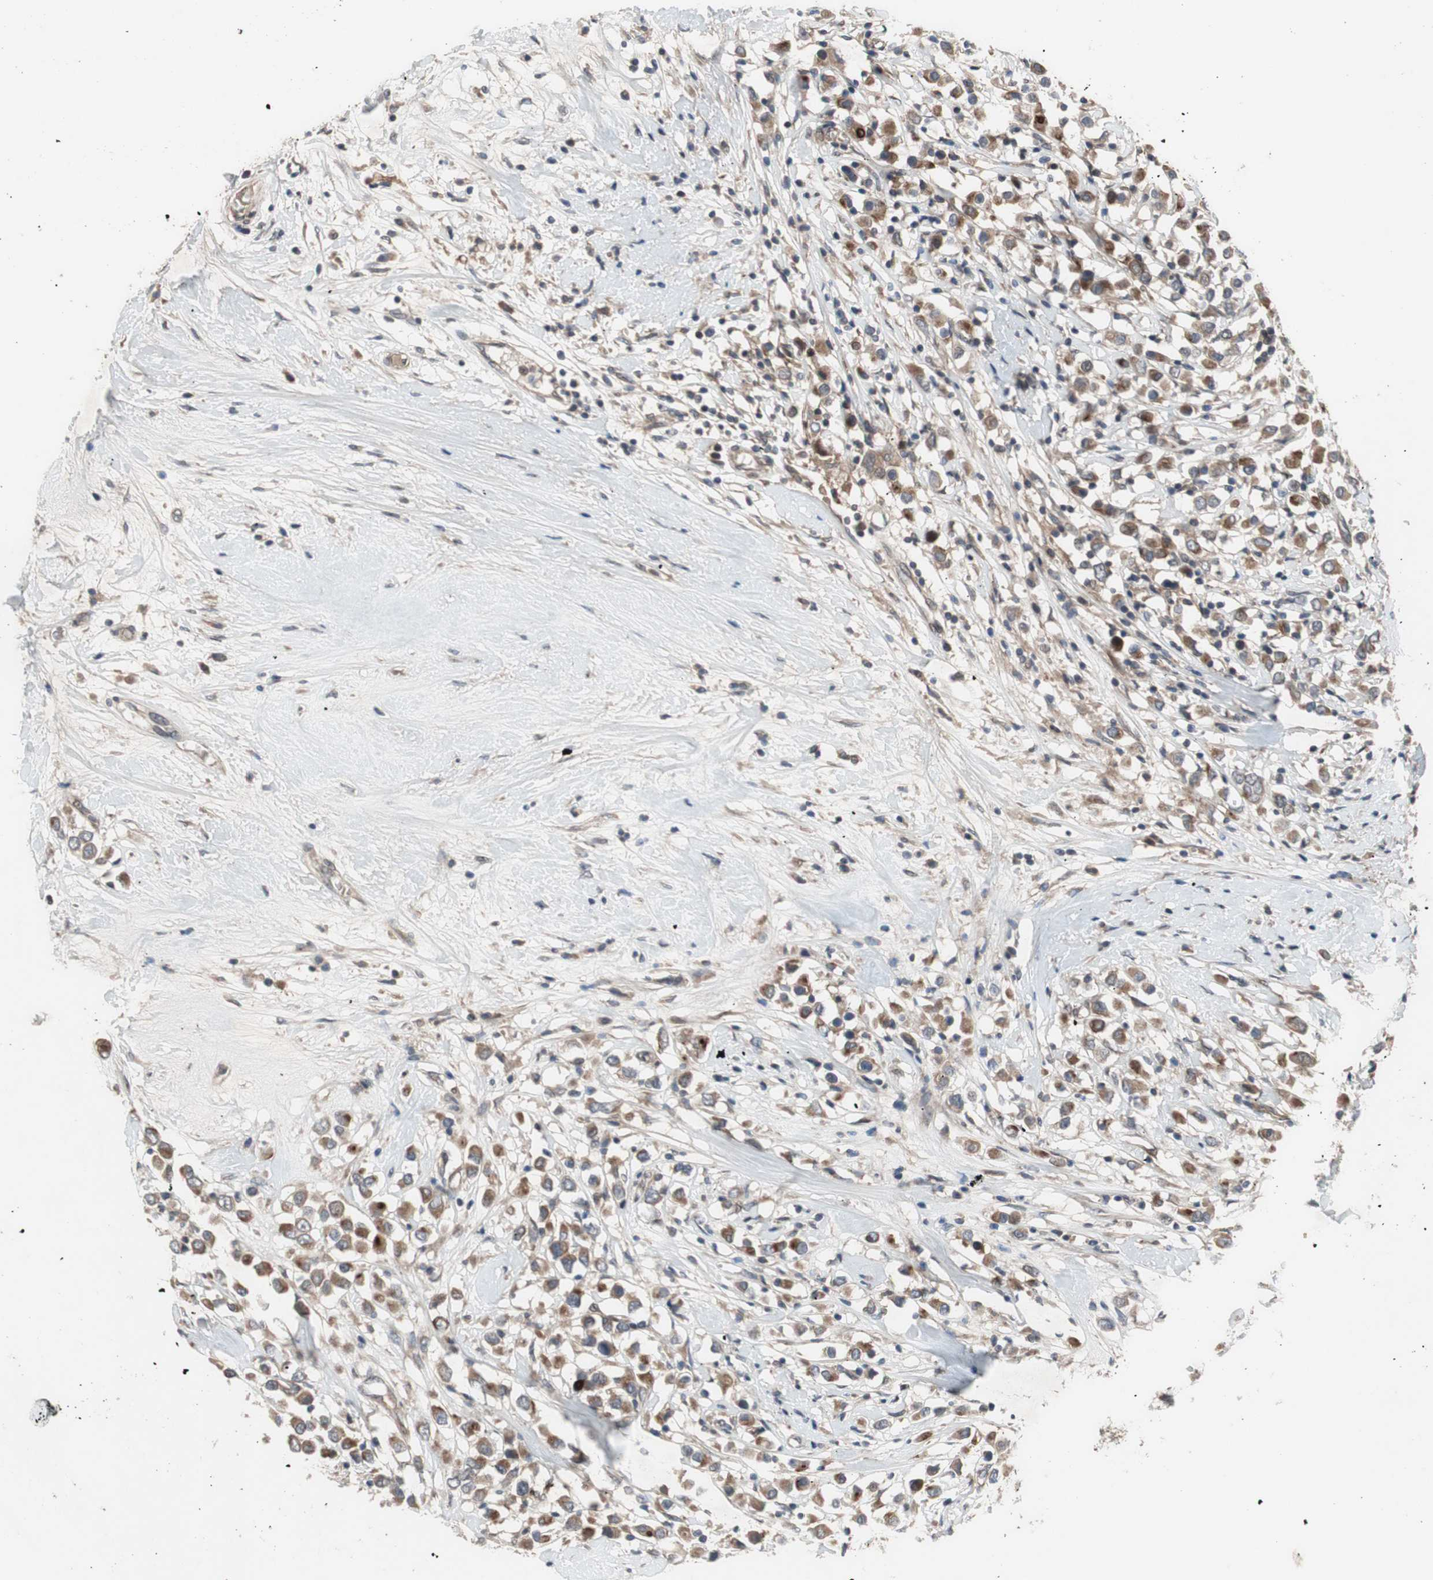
{"staining": {"intensity": "moderate", "quantity": ">75%", "location": "cytoplasmic/membranous"}, "tissue": "breast cancer", "cell_type": "Tumor cells", "image_type": "cancer", "snomed": [{"axis": "morphology", "description": "Duct carcinoma"}, {"axis": "topography", "description": "Breast"}], "caption": "Moderate cytoplasmic/membranous expression for a protein is present in about >75% of tumor cells of breast cancer (intraductal carcinoma) using IHC.", "gene": "OAZ1", "patient": {"sex": "female", "age": 61}}